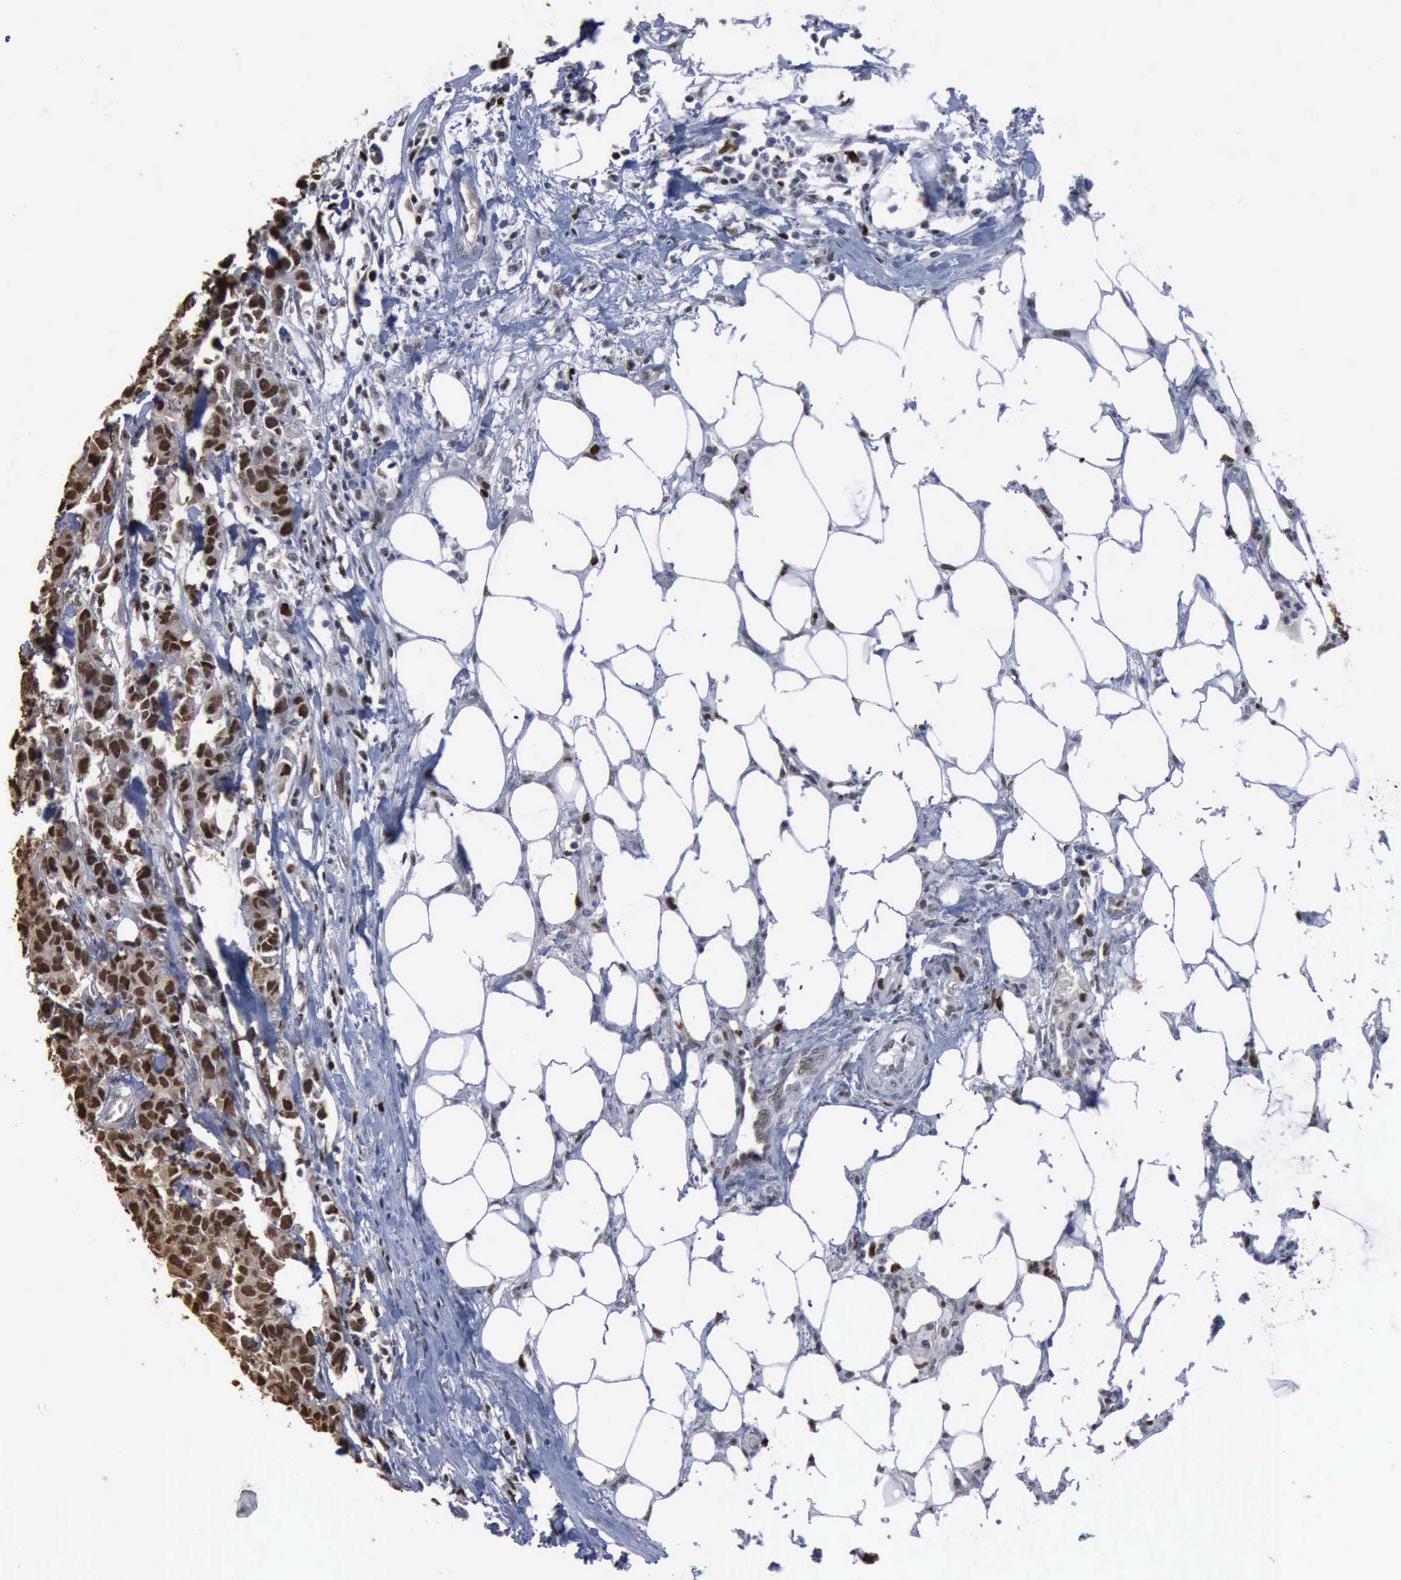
{"staining": {"intensity": "strong", "quantity": ">75%", "location": "nuclear"}, "tissue": "colorectal cancer", "cell_type": "Tumor cells", "image_type": "cancer", "snomed": [{"axis": "morphology", "description": "Adenocarcinoma, NOS"}, {"axis": "topography", "description": "Colon"}], "caption": "Immunohistochemistry of human colorectal adenocarcinoma demonstrates high levels of strong nuclear expression in about >75% of tumor cells. Immunohistochemistry stains the protein in brown and the nuclei are stained blue.", "gene": "PCNA", "patient": {"sex": "female", "age": 86}}